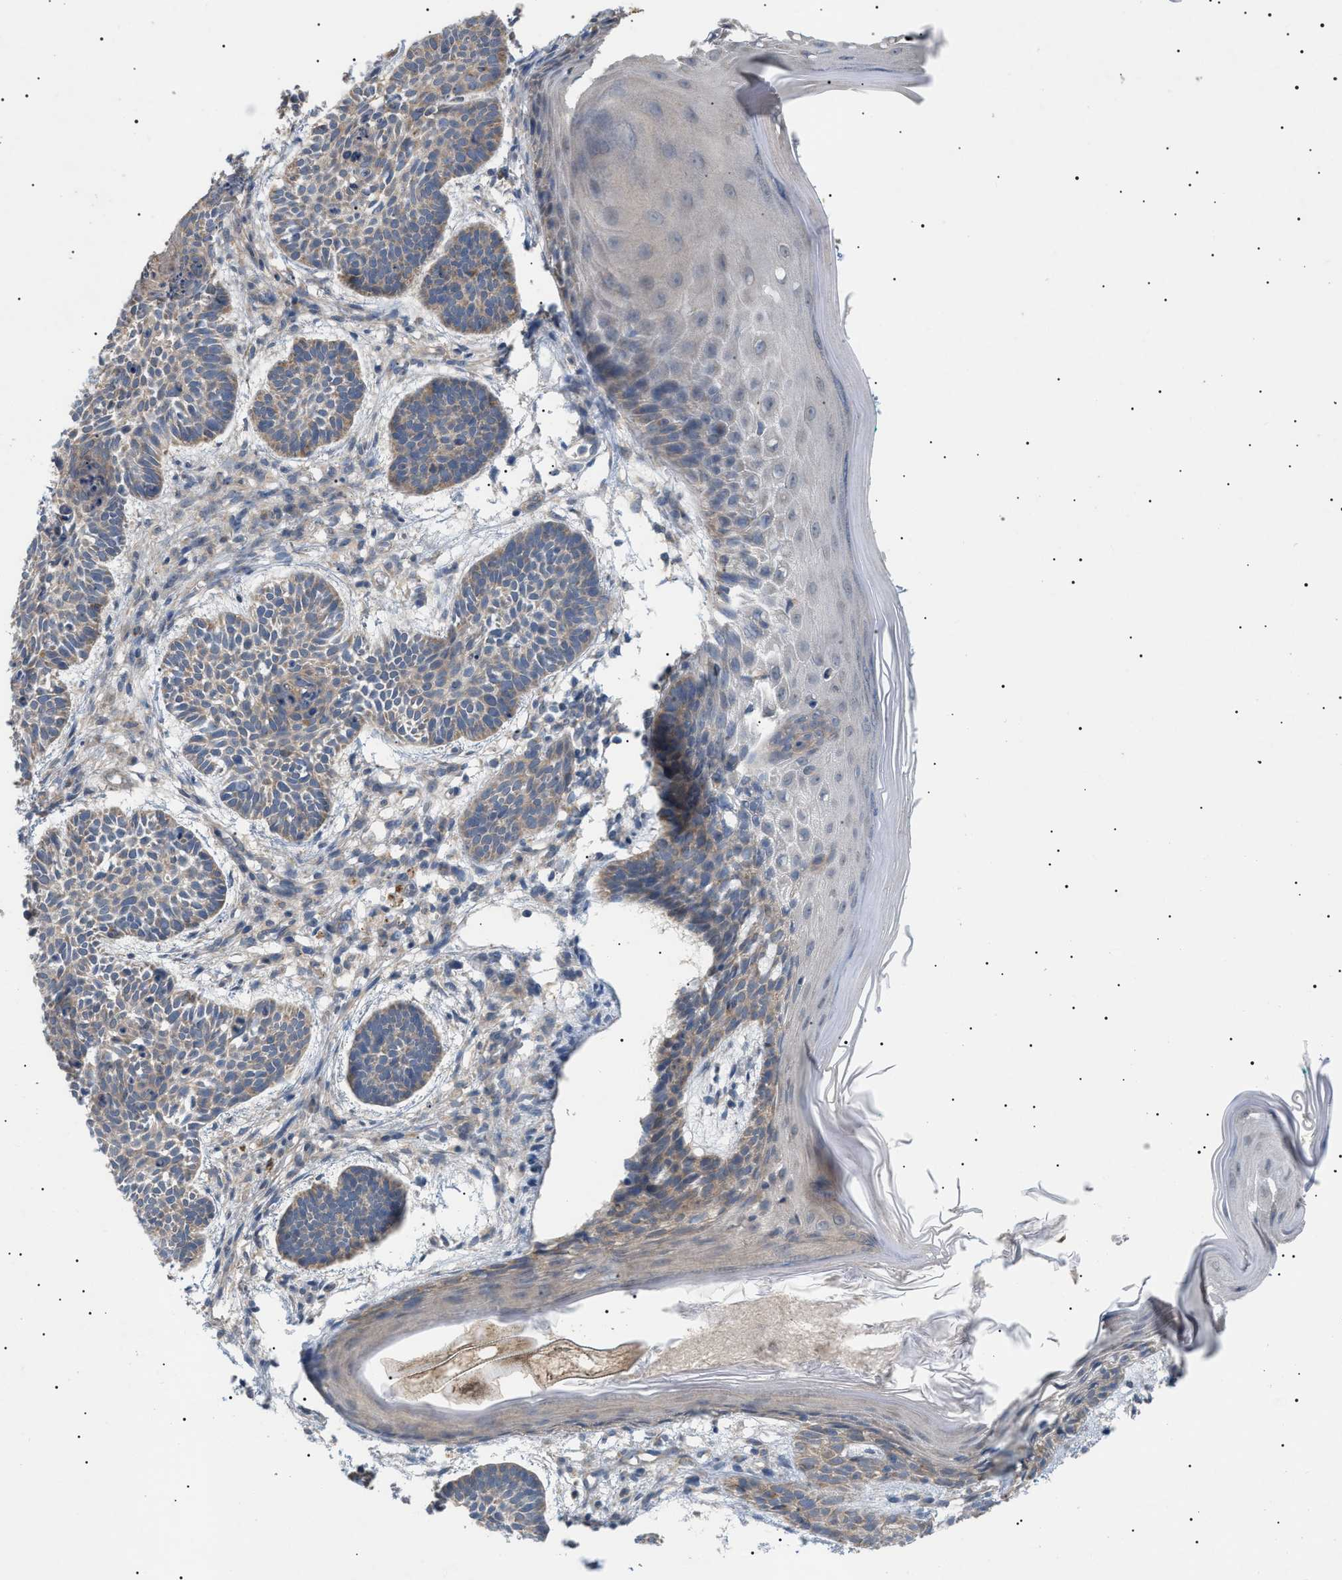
{"staining": {"intensity": "weak", "quantity": "25%-75%", "location": "cytoplasmic/membranous"}, "tissue": "skin cancer", "cell_type": "Tumor cells", "image_type": "cancer", "snomed": [{"axis": "morphology", "description": "Basal cell carcinoma"}, {"axis": "topography", "description": "Skin"}], "caption": "Tumor cells demonstrate weak cytoplasmic/membranous positivity in about 25%-75% of cells in skin basal cell carcinoma.", "gene": "IRS2", "patient": {"sex": "male", "age": 60}}